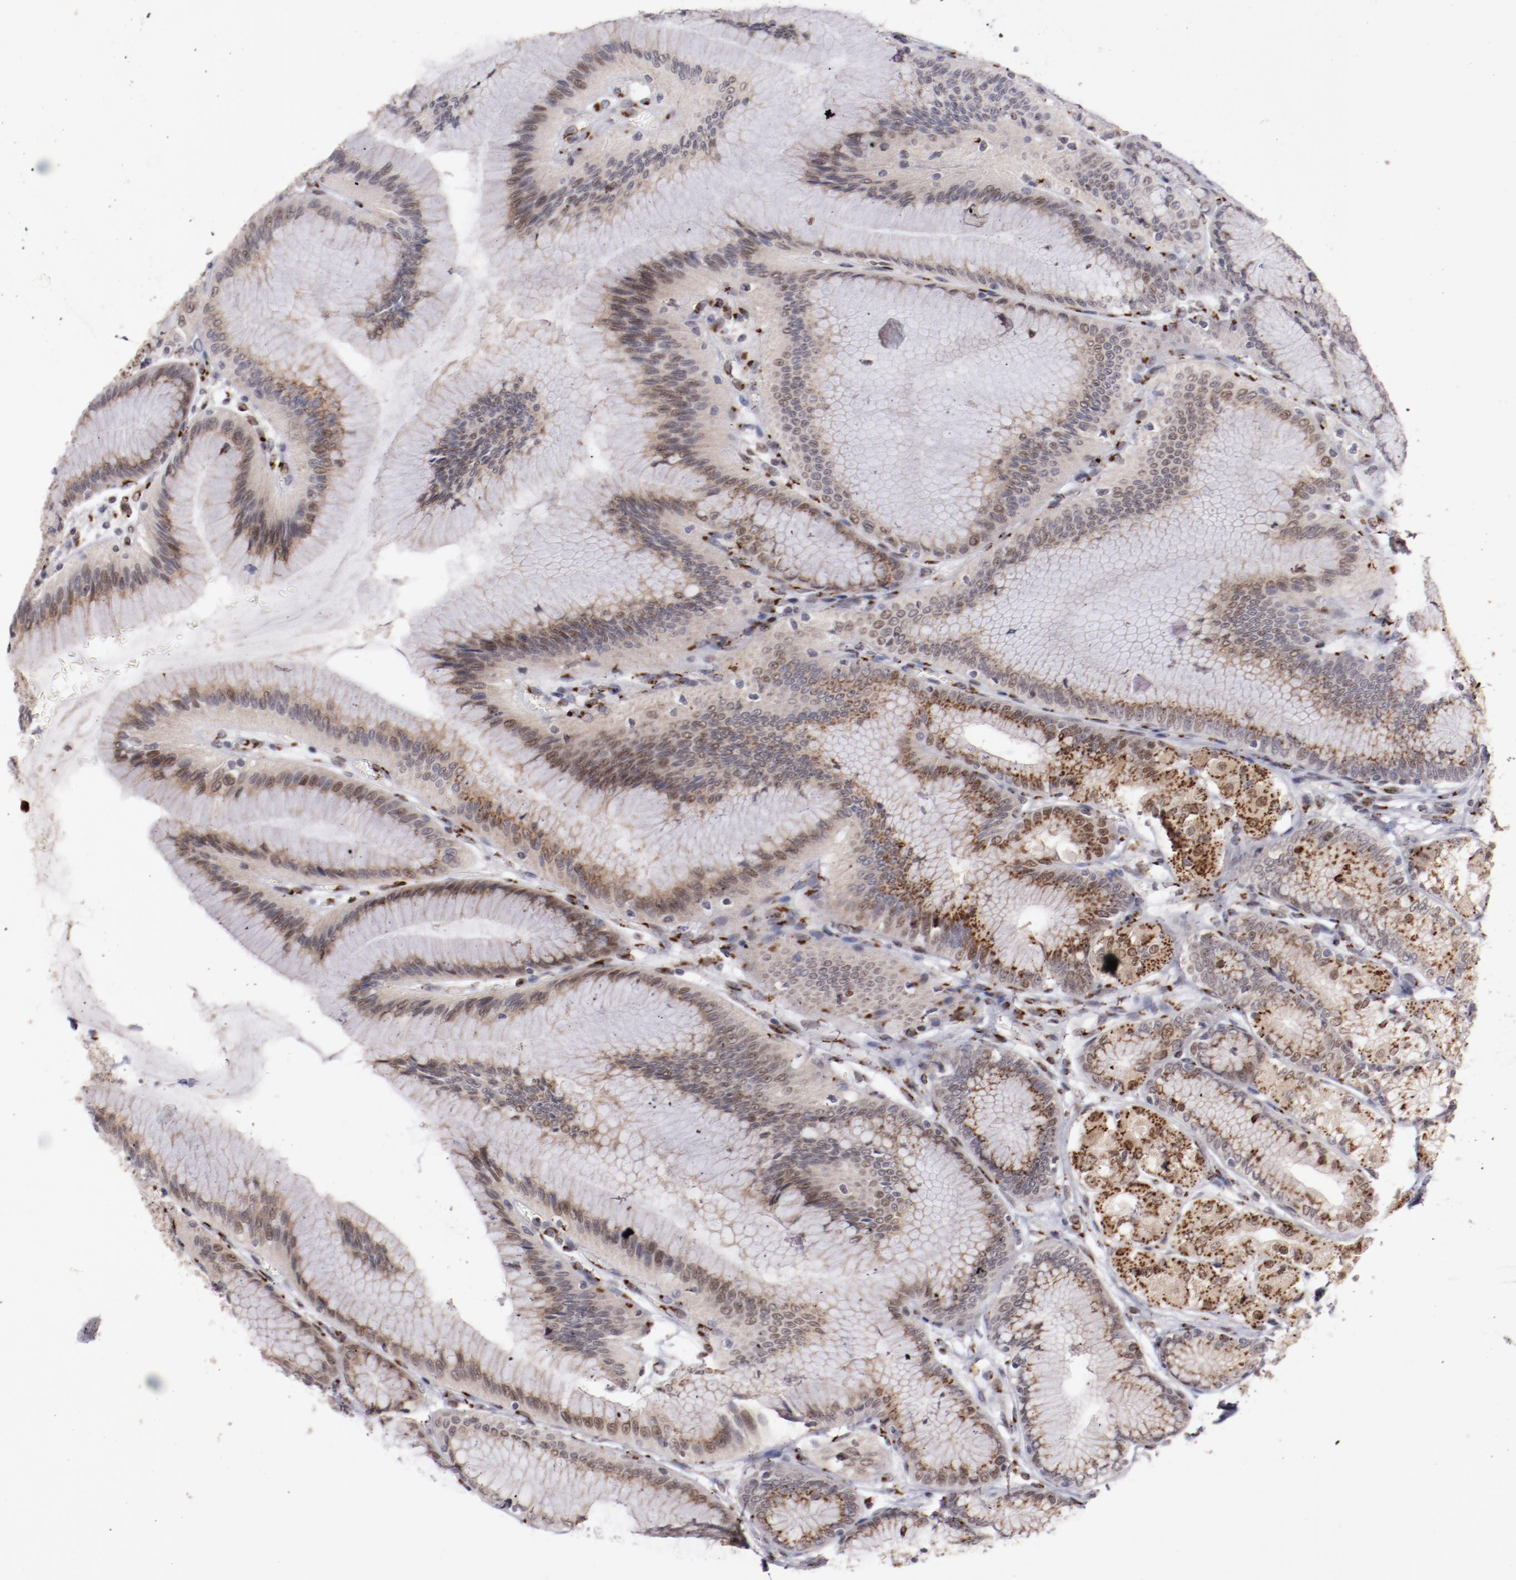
{"staining": {"intensity": "strong", "quantity": ">75%", "location": "cytoplasmic/membranous"}, "tissue": "stomach", "cell_type": "Glandular cells", "image_type": "normal", "snomed": [{"axis": "morphology", "description": "Normal tissue, NOS"}, {"axis": "morphology", "description": "Adenocarcinoma, NOS"}, {"axis": "topography", "description": "Stomach"}, {"axis": "topography", "description": "Stomach, lower"}], "caption": "Immunohistochemistry of benign stomach displays high levels of strong cytoplasmic/membranous positivity in approximately >75% of glandular cells.", "gene": "GOLIM4", "patient": {"sex": "female", "age": 65}}